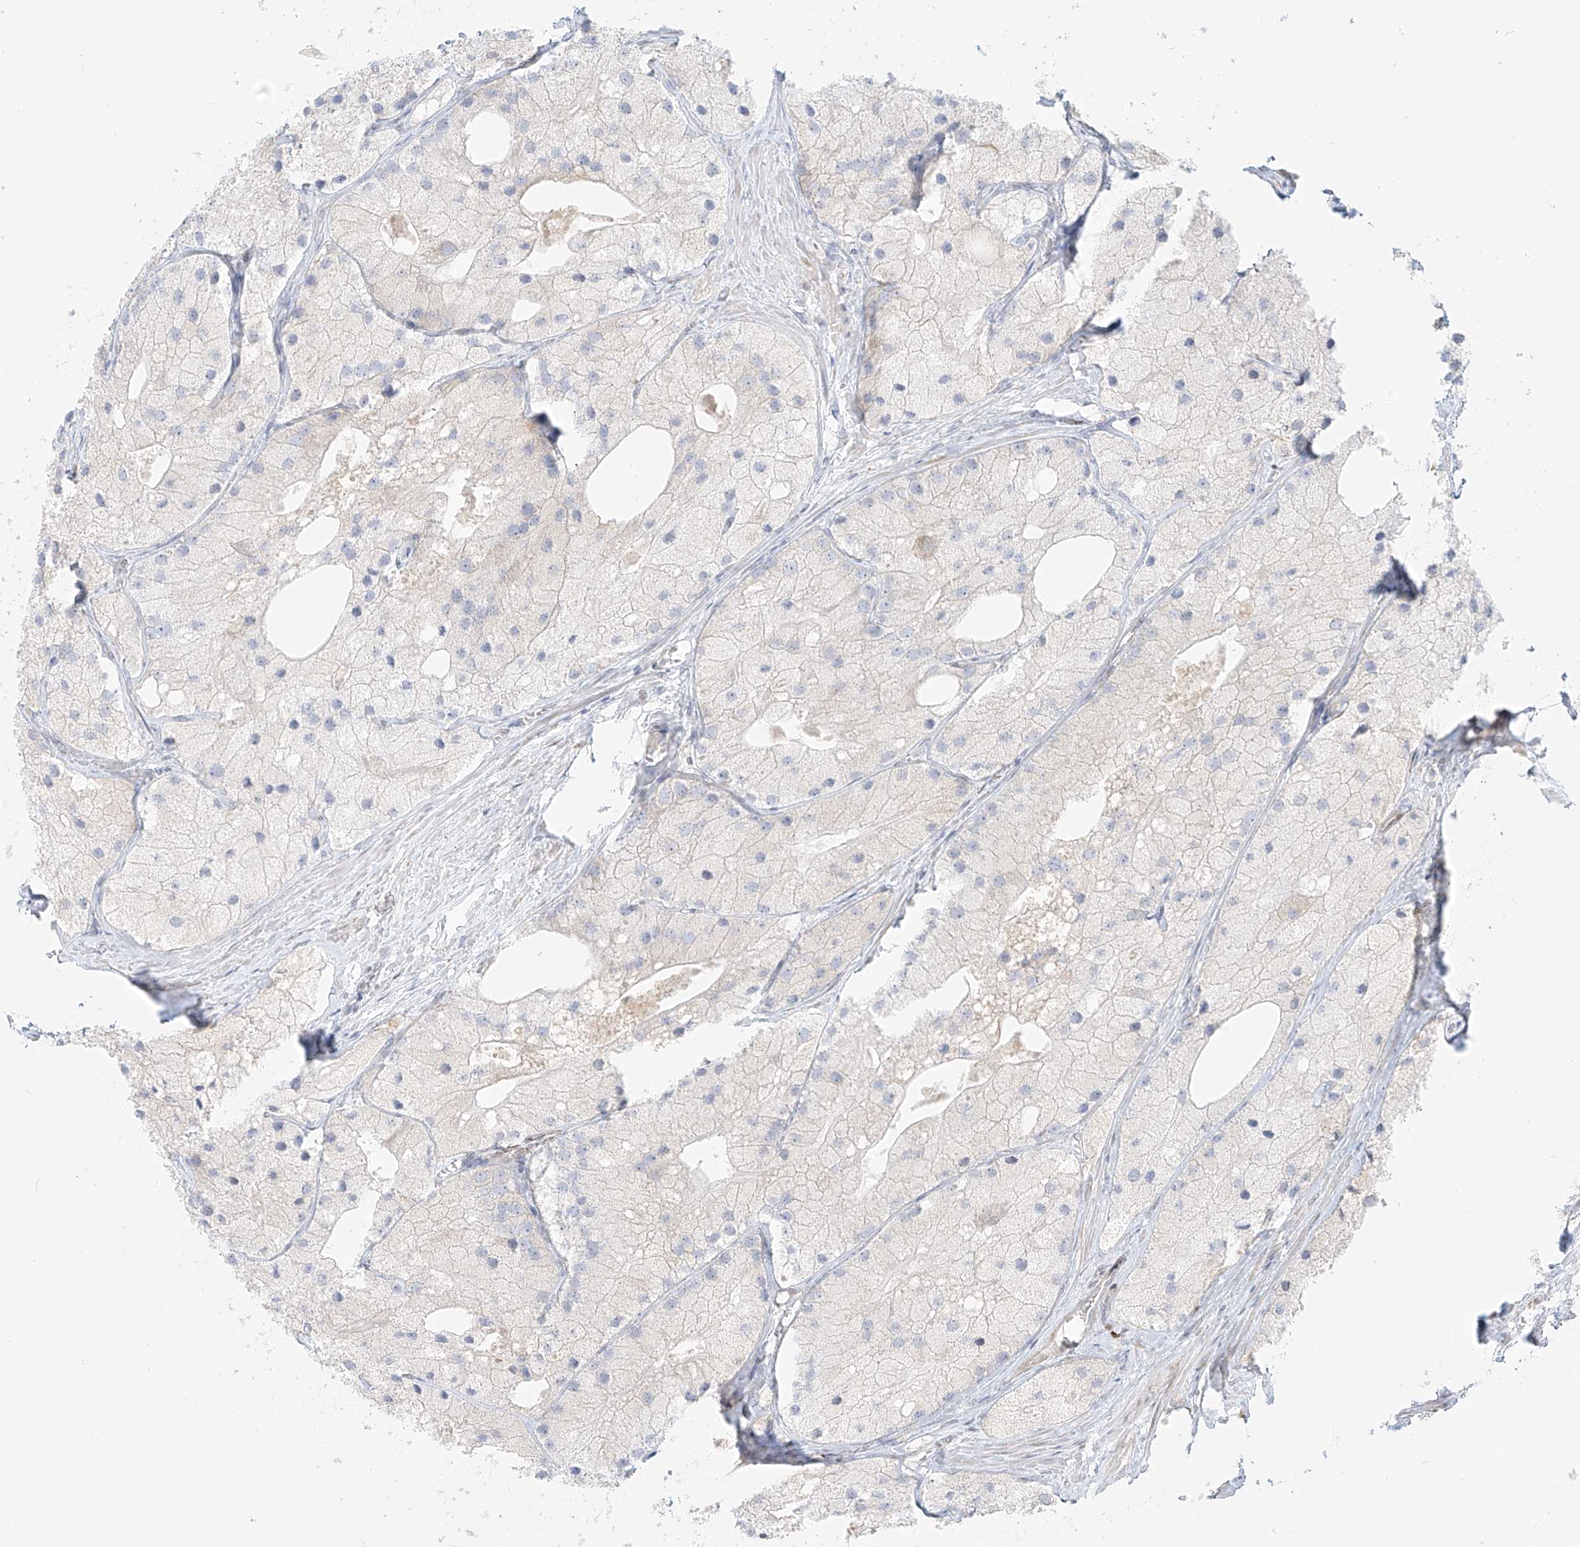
{"staining": {"intensity": "negative", "quantity": "none", "location": "none"}, "tissue": "prostate cancer", "cell_type": "Tumor cells", "image_type": "cancer", "snomed": [{"axis": "morphology", "description": "Adenocarcinoma, Low grade"}, {"axis": "topography", "description": "Prostate"}], "caption": "This photomicrograph is of prostate cancer stained with immunohistochemistry (IHC) to label a protein in brown with the nuclei are counter-stained blue. There is no expression in tumor cells.", "gene": "PCYOX1", "patient": {"sex": "male", "age": 69}}